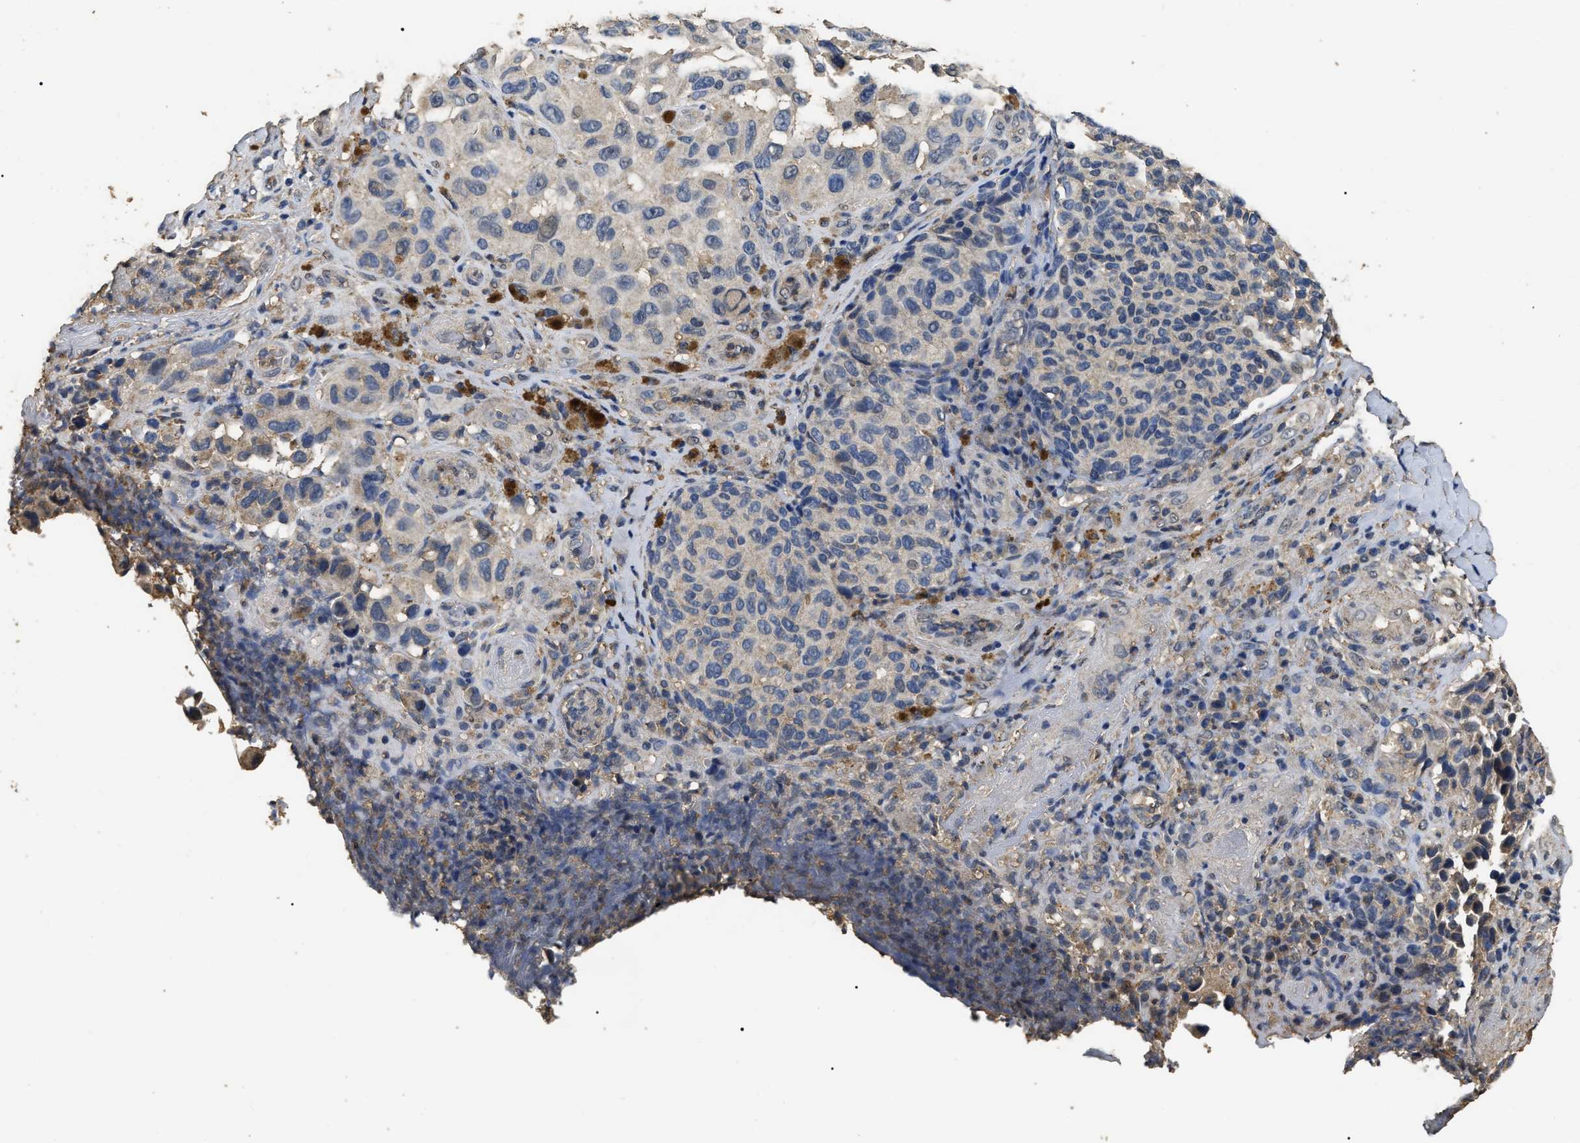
{"staining": {"intensity": "negative", "quantity": "none", "location": "none"}, "tissue": "melanoma", "cell_type": "Tumor cells", "image_type": "cancer", "snomed": [{"axis": "morphology", "description": "Malignant melanoma, NOS"}, {"axis": "topography", "description": "Skin"}], "caption": "DAB immunohistochemical staining of human malignant melanoma demonstrates no significant staining in tumor cells.", "gene": "PSMD8", "patient": {"sex": "female", "age": 73}}